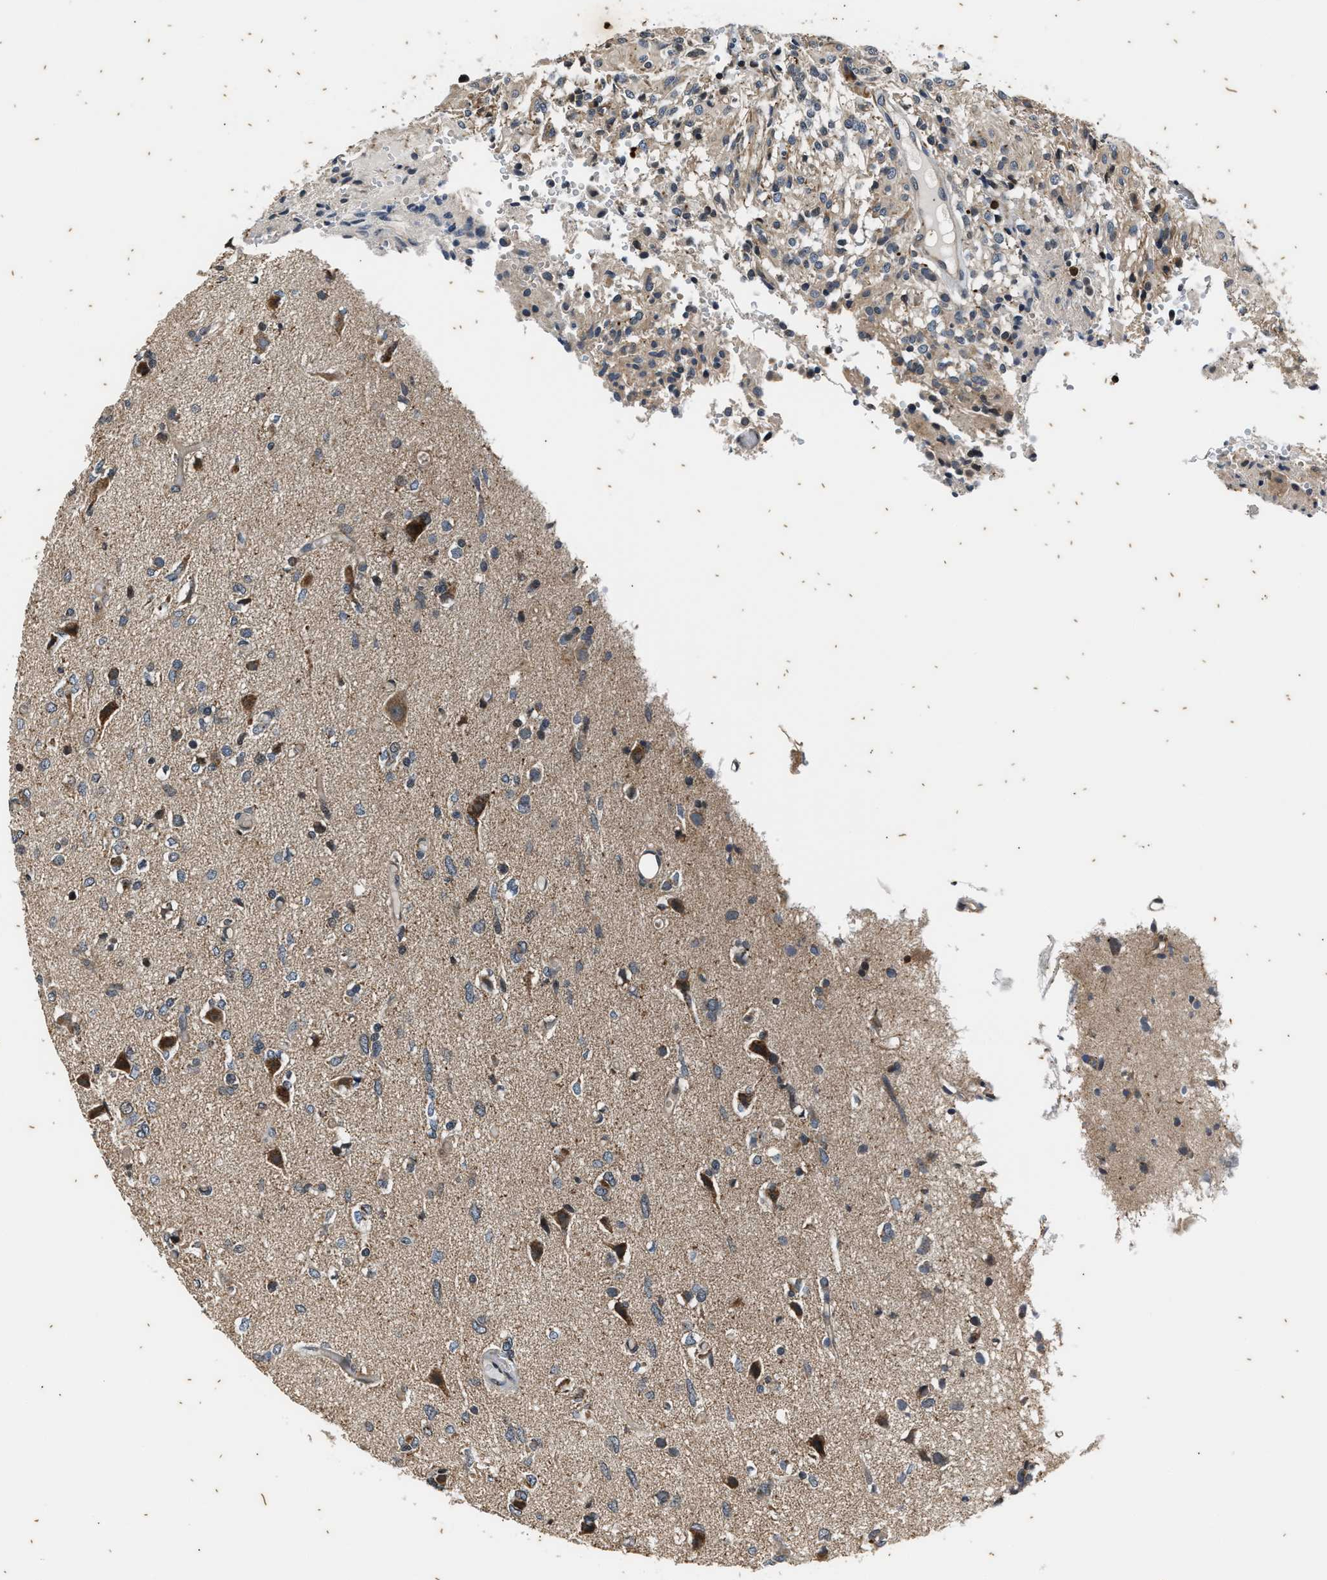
{"staining": {"intensity": "weak", "quantity": "<25%", "location": "cytoplasmic/membranous"}, "tissue": "glioma", "cell_type": "Tumor cells", "image_type": "cancer", "snomed": [{"axis": "morphology", "description": "Glioma, malignant, High grade"}, {"axis": "topography", "description": "Brain"}], "caption": "High power microscopy micrograph of an immunohistochemistry image of glioma, revealing no significant positivity in tumor cells.", "gene": "PTPN7", "patient": {"sex": "female", "age": 59}}